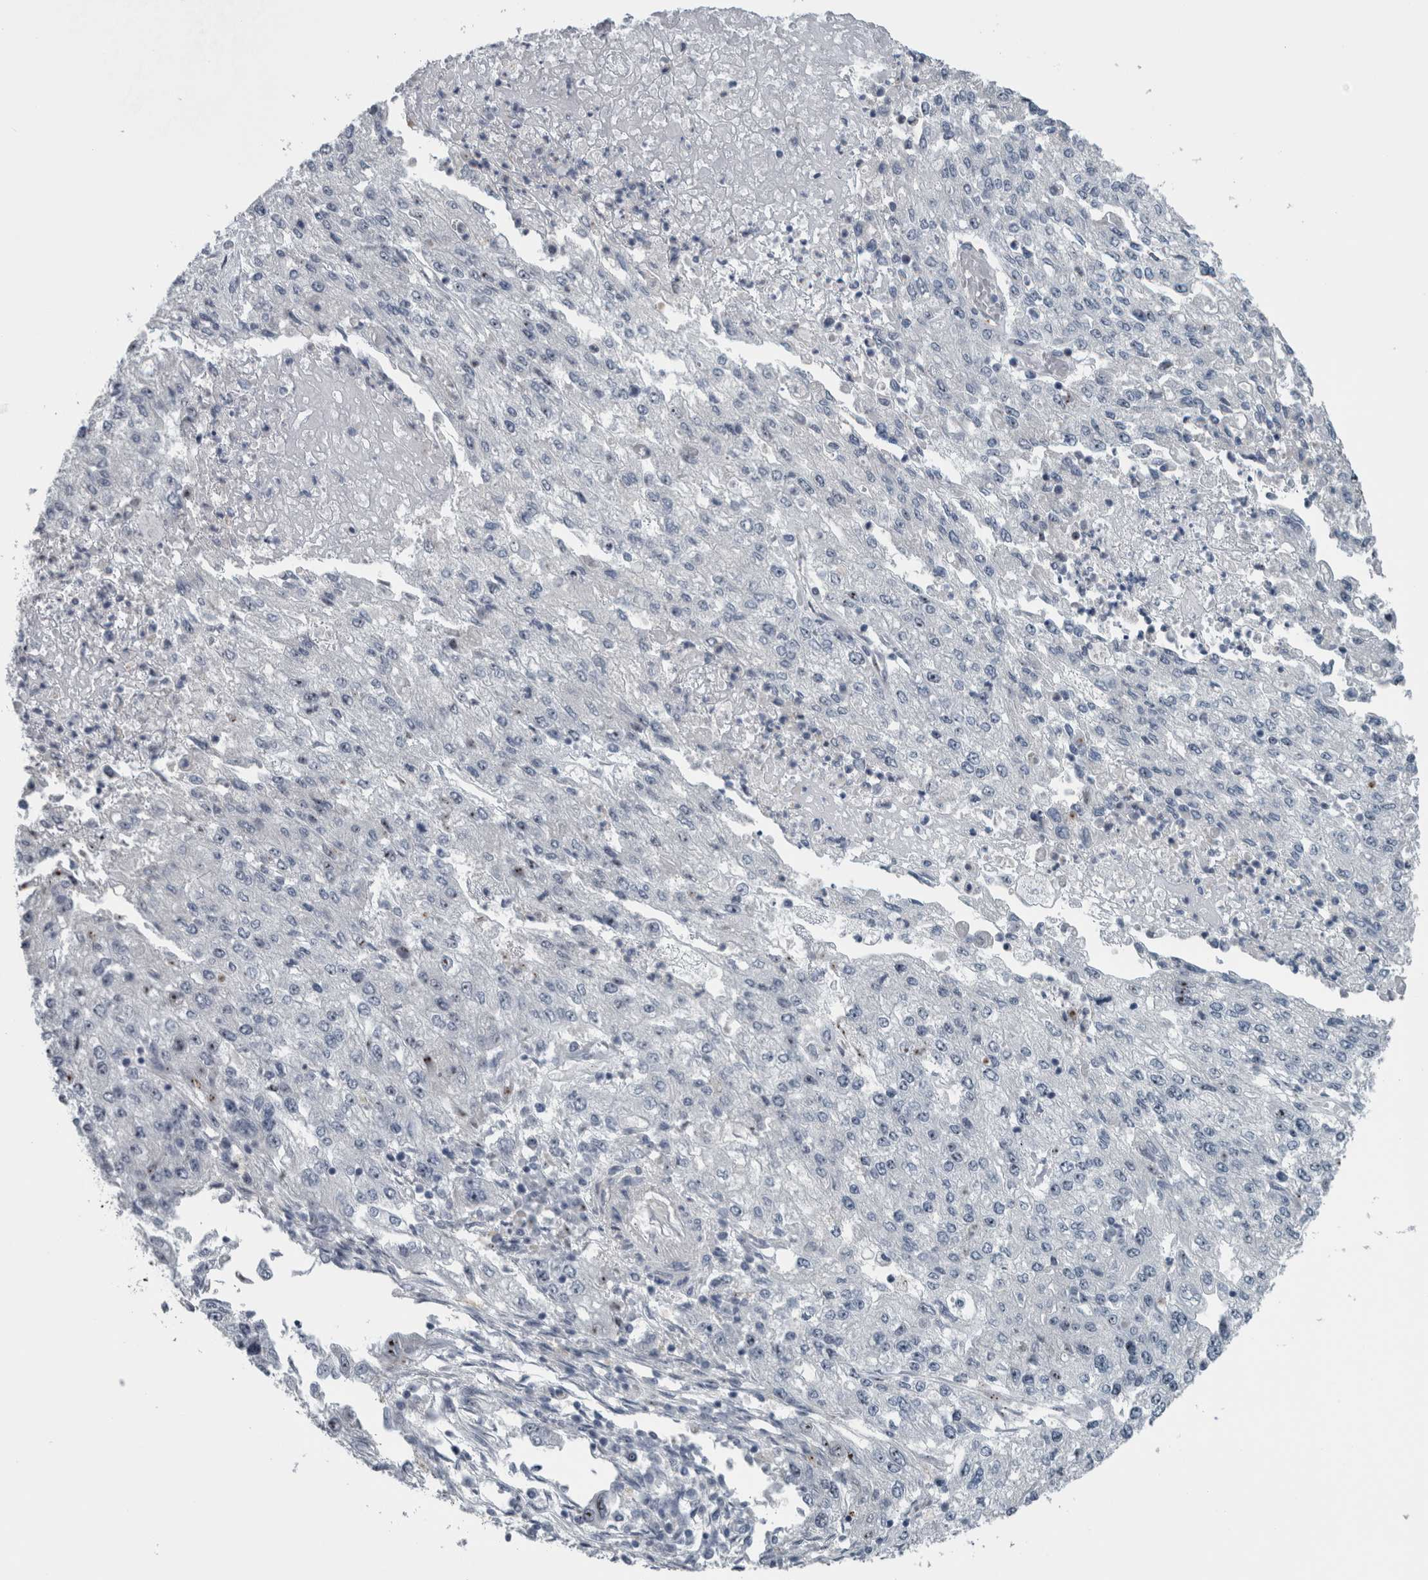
{"staining": {"intensity": "weak", "quantity": "<25%", "location": "nuclear"}, "tissue": "endometrial cancer", "cell_type": "Tumor cells", "image_type": "cancer", "snomed": [{"axis": "morphology", "description": "Adenocarcinoma, NOS"}, {"axis": "topography", "description": "Endometrium"}], "caption": "High magnification brightfield microscopy of endometrial cancer (adenocarcinoma) stained with DAB (brown) and counterstained with hematoxylin (blue): tumor cells show no significant positivity.", "gene": "UTP6", "patient": {"sex": "female", "age": 49}}